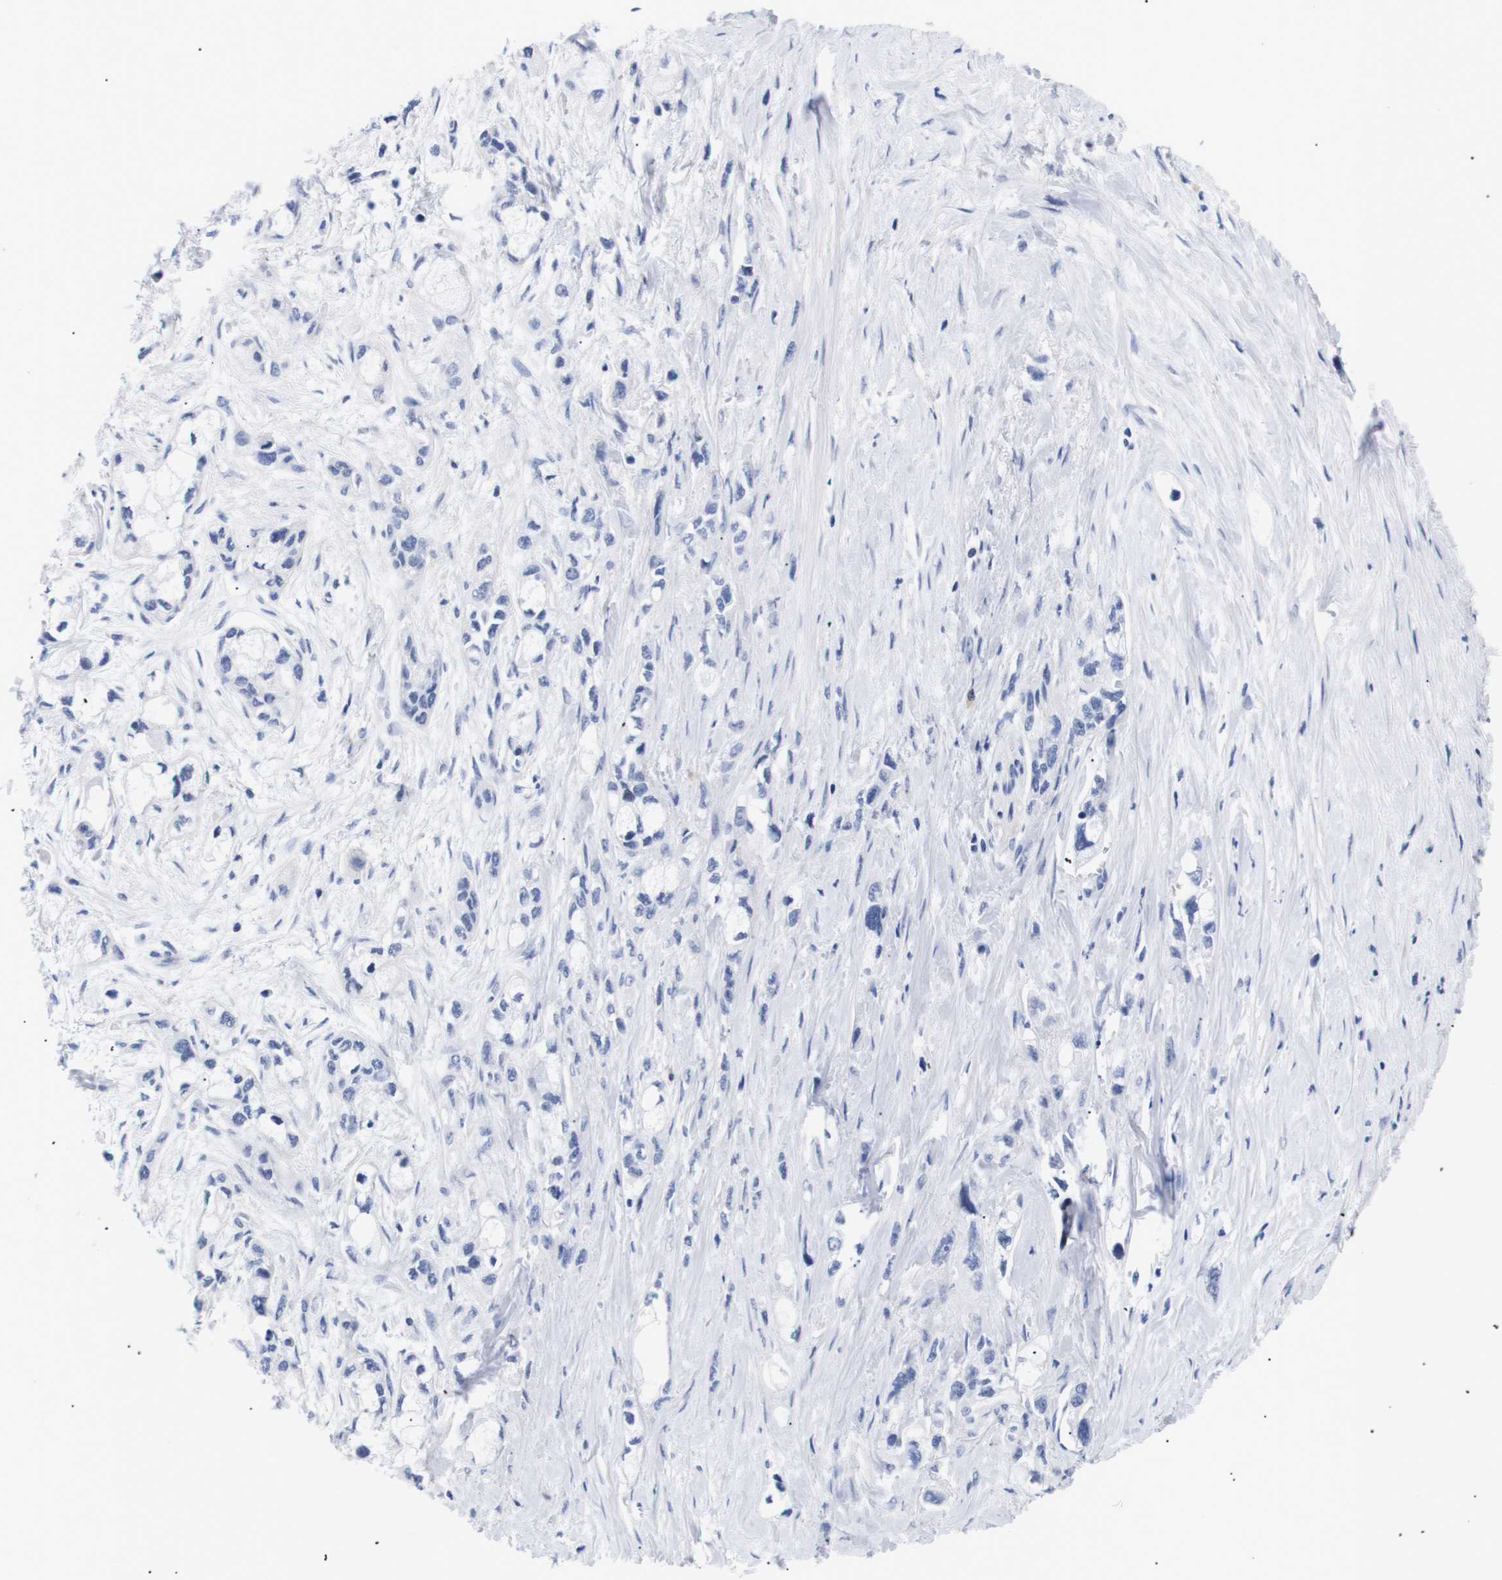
{"staining": {"intensity": "negative", "quantity": "none", "location": "none"}, "tissue": "pancreatic cancer", "cell_type": "Tumor cells", "image_type": "cancer", "snomed": [{"axis": "morphology", "description": "Adenocarcinoma, NOS"}, {"axis": "topography", "description": "Pancreas"}], "caption": "Tumor cells are negative for protein expression in human pancreatic adenocarcinoma. Nuclei are stained in blue.", "gene": "SHD", "patient": {"sex": "male", "age": 74}}